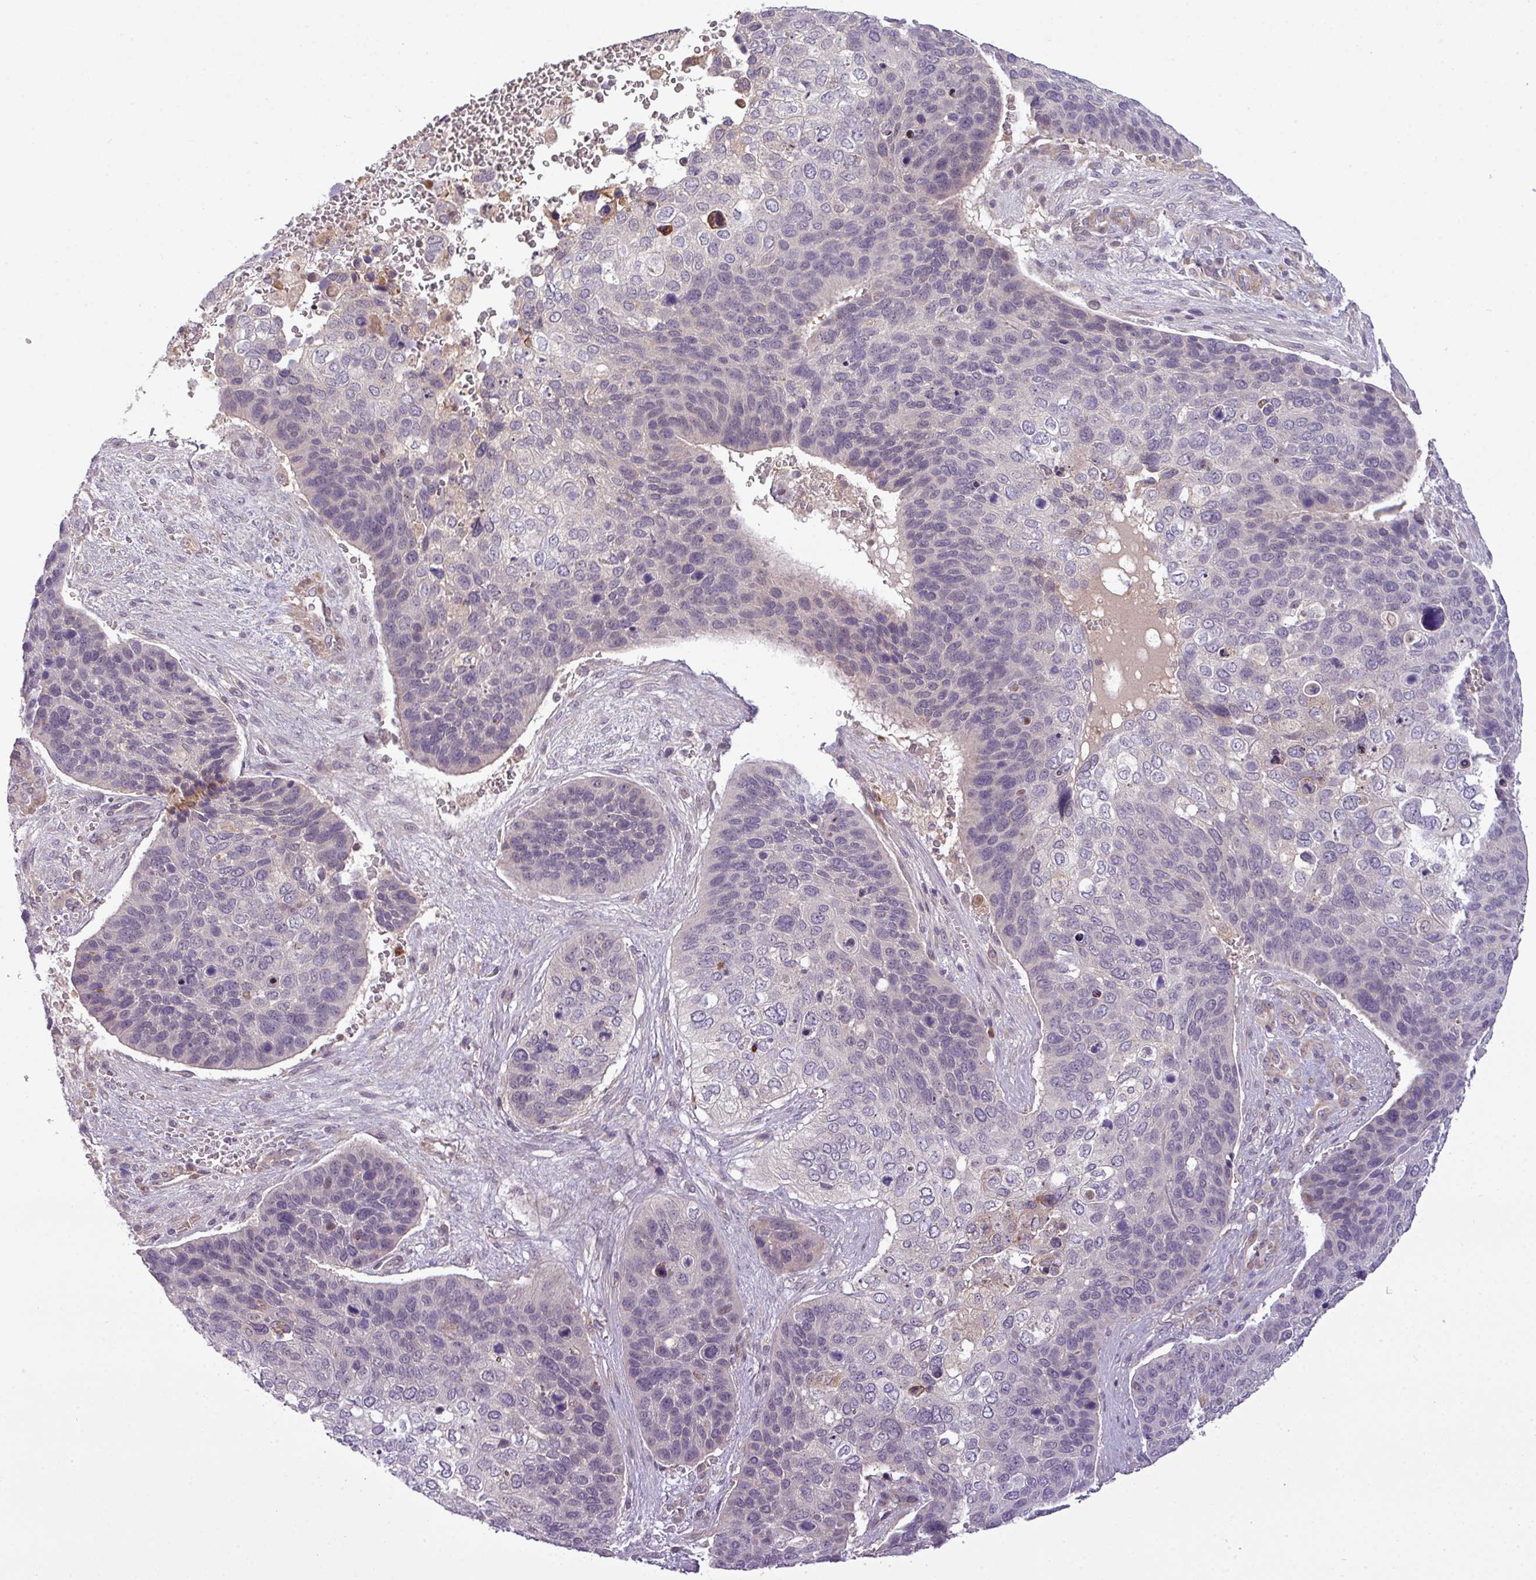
{"staining": {"intensity": "negative", "quantity": "none", "location": "none"}, "tissue": "skin cancer", "cell_type": "Tumor cells", "image_type": "cancer", "snomed": [{"axis": "morphology", "description": "Basal cell carcinoma"}, {"axis": "topography", "description": "Skin"}], "caption": "This micrograph is of skin cancer stained with immunohistochemistry to label a protein in brown with the nuclei are counter-stained blue. There is no positivity in tumor cells.", "gene": "ZNF35", "patient": {"sex": "female", "age": 74}}